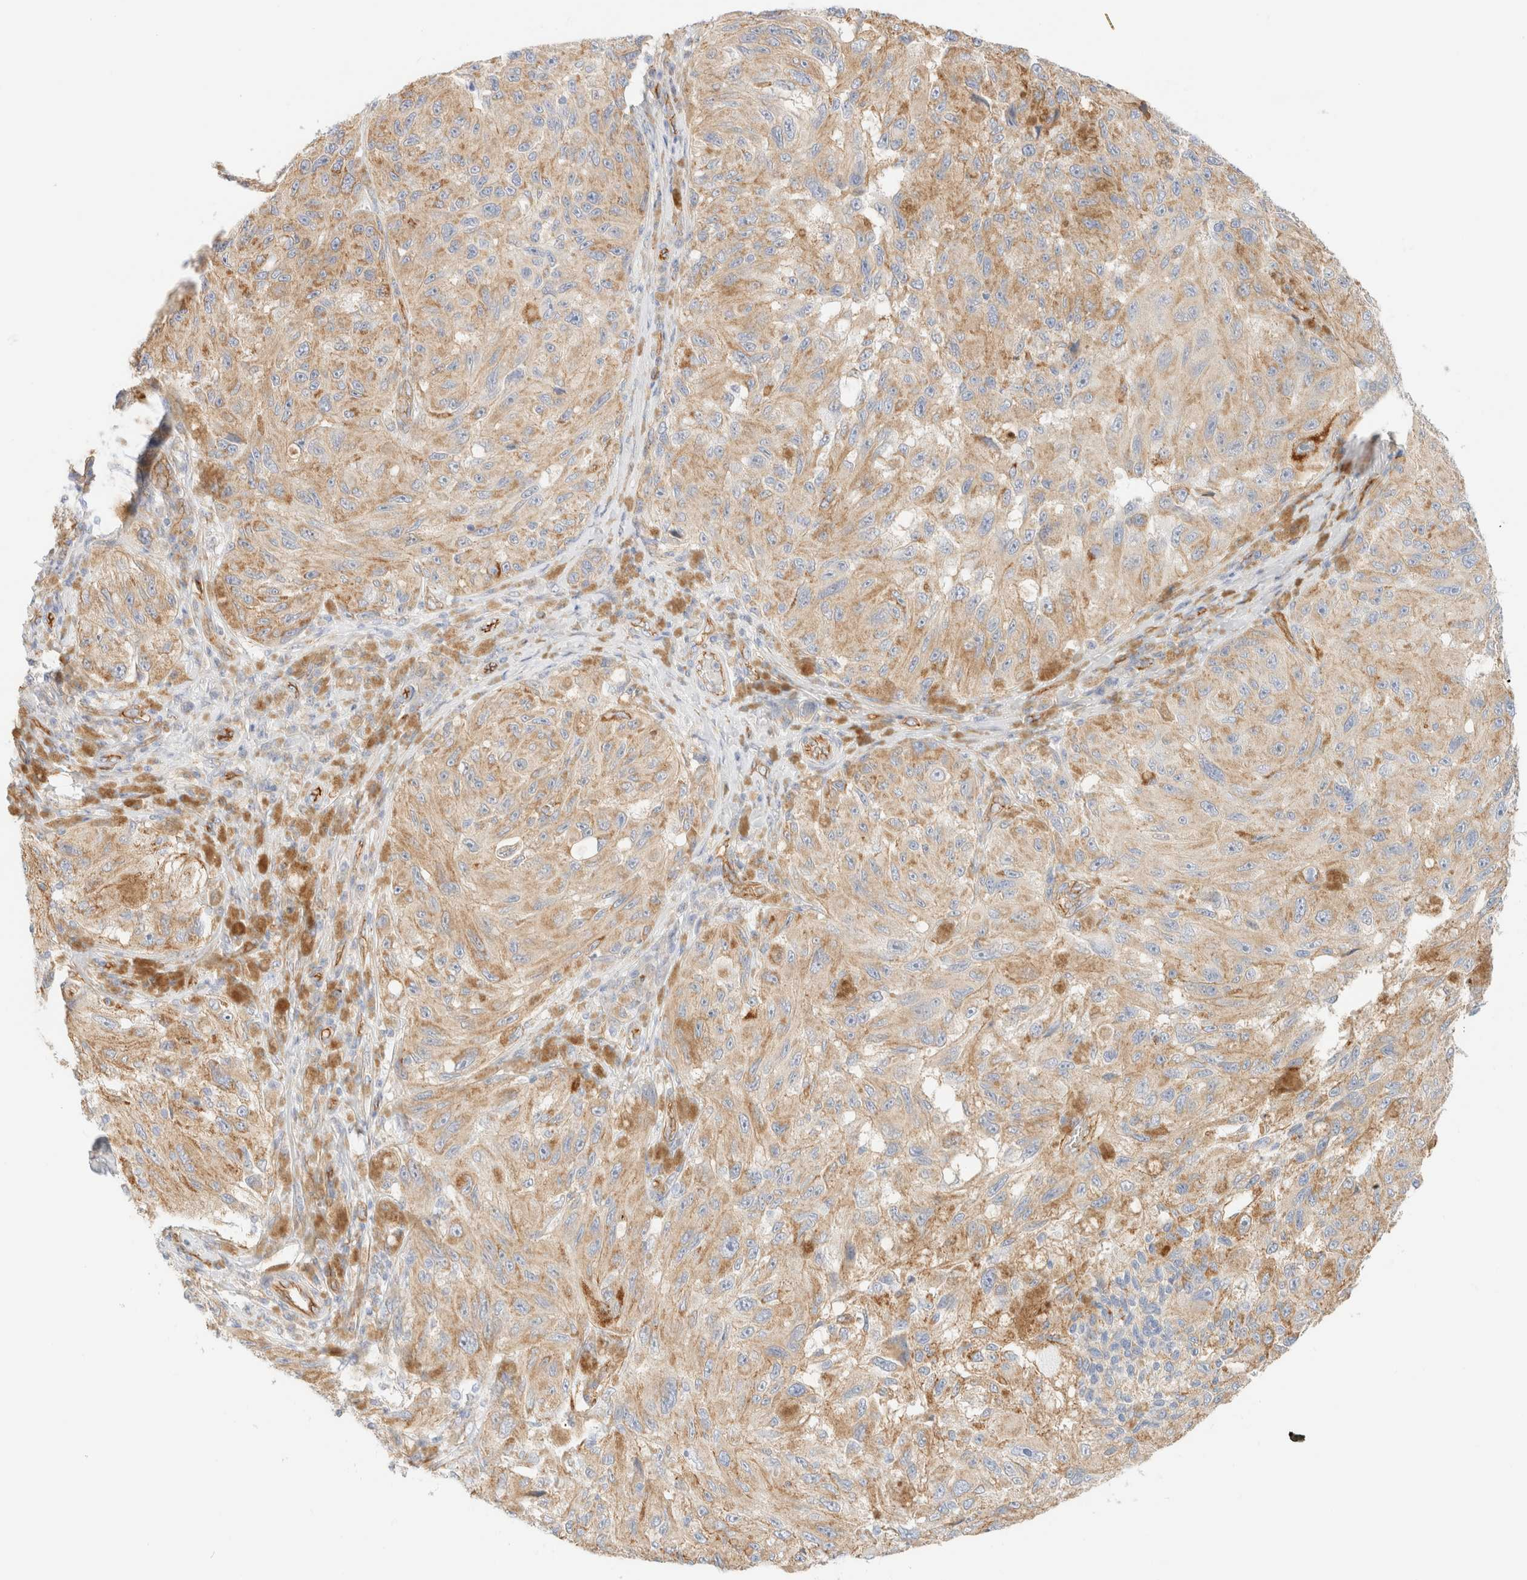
{"staining": {"intensity": "weak", "quantity": "25%-75%", "location": "cytoplasmic/membranous"}, "tissue": "melanoma", "cell_type": "Tumor cells", "image_type": "cancer", "snomed": [{"axis": "morphology", "description": "Malignant melanoma, NOS"}, {"axis": "topography", "description": "Skin"}], "caption": "Weak cytoplasmic/membranous protein expression is seen in about 25%-75% of tumor cells in malignant melanoma.", "gene": "CYB5R4", "patient": {"sex": "female", "age": 73}}